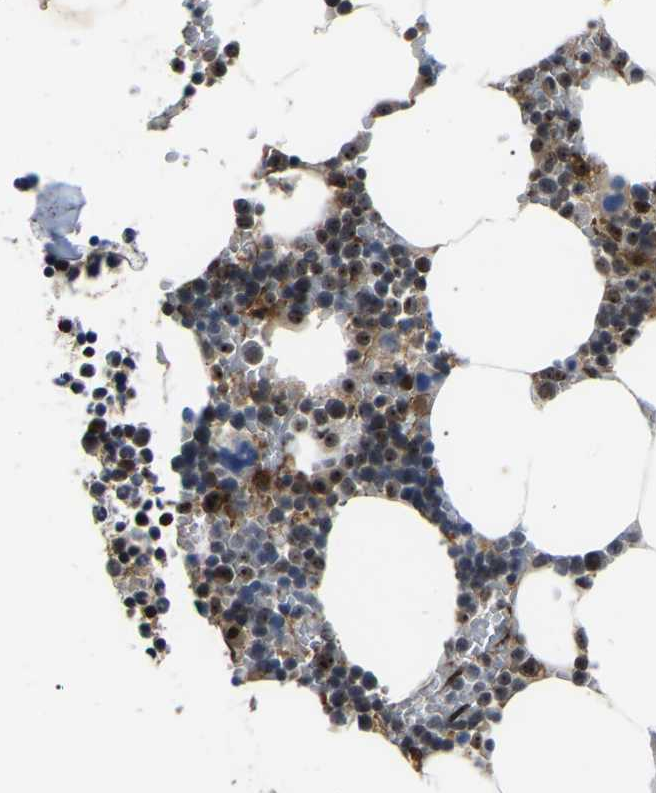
{"staining": {"intensity": "moderate", "quantity": "<25%", "location": "cytoplasmic/membranous,nuclear"}, "tissue": "bone marrow", "cell_type": "Hematopoietic cells", "image_type": "normal", "snomed": [{"axis": "morphology", "description": "Normal tissue, NOS"}, {"axis": "topography", "description": "Bone marrow"}], "caption": "Normal bone marrow exhibits moderate cytoplasmic/membranous,nuclear staining in about <25% of hematopoietic cells, visualized by immunohistochemistry.", "gene": "RRP1B", "patient": {"sex": "male", "age": 70}}